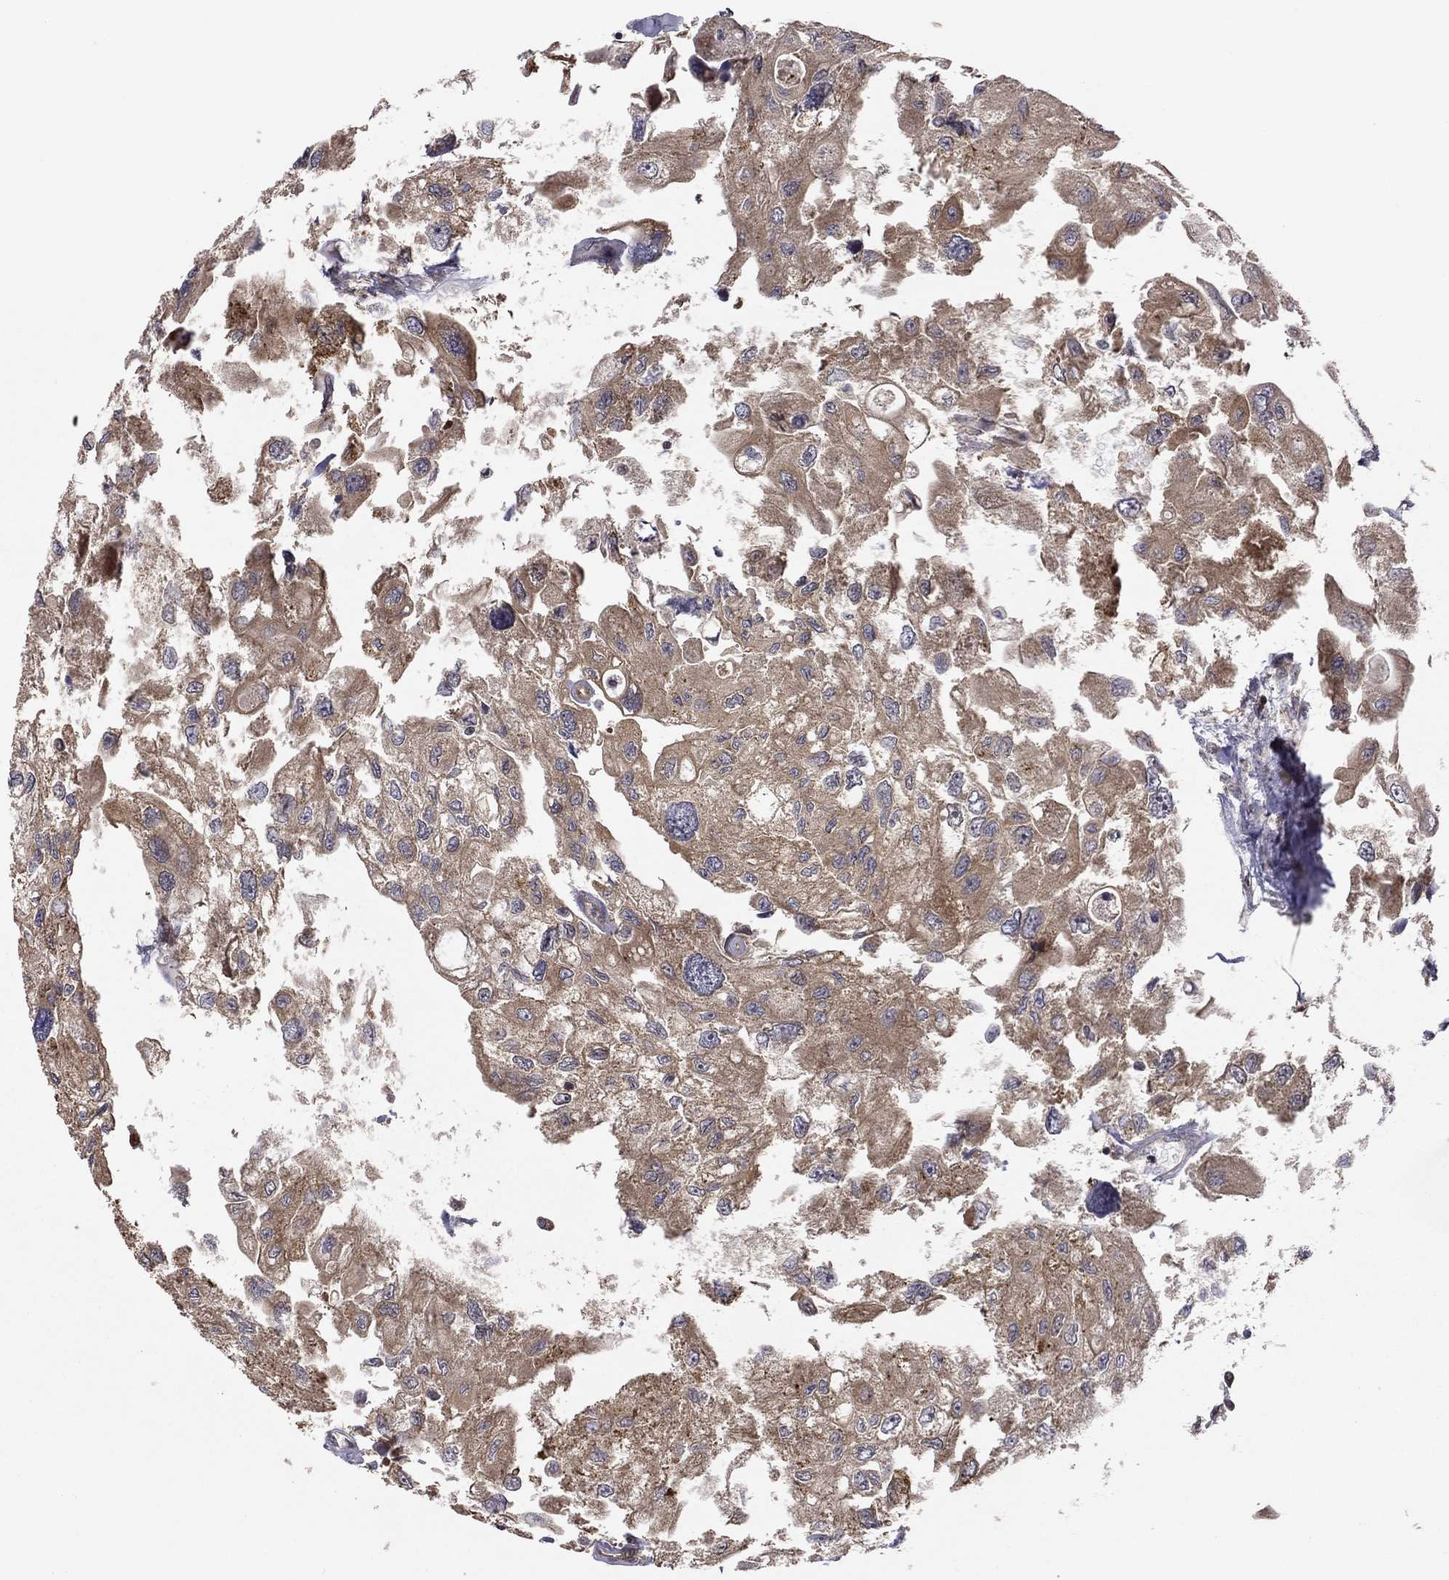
{"staining": {"intensity": "moderate", "quantity": "25%-75%", "location": "cytoplasmic/membranous"}, "tissue": "urothelial cancer", "cell_type": "Tumor cells", "image_type": "cancer", "snomed": [{"axis": "morphology", "description": "Urothelial carcinoma, High grade"}, {"axis": "topography", "description": "Urinary bladder"}], "caption": "Immunohistochemical staining of human urothelial carcinoma (high-grade) shows medium levels of moderate cytoplasmic/membranous expression in approximately 25%-75% of tumor cells. Immunohistochemistry stains the protein in brown and the nuclei are stained blue.", "gene": "BABAM2", "patient": {"sex": "male", "age": 59}}